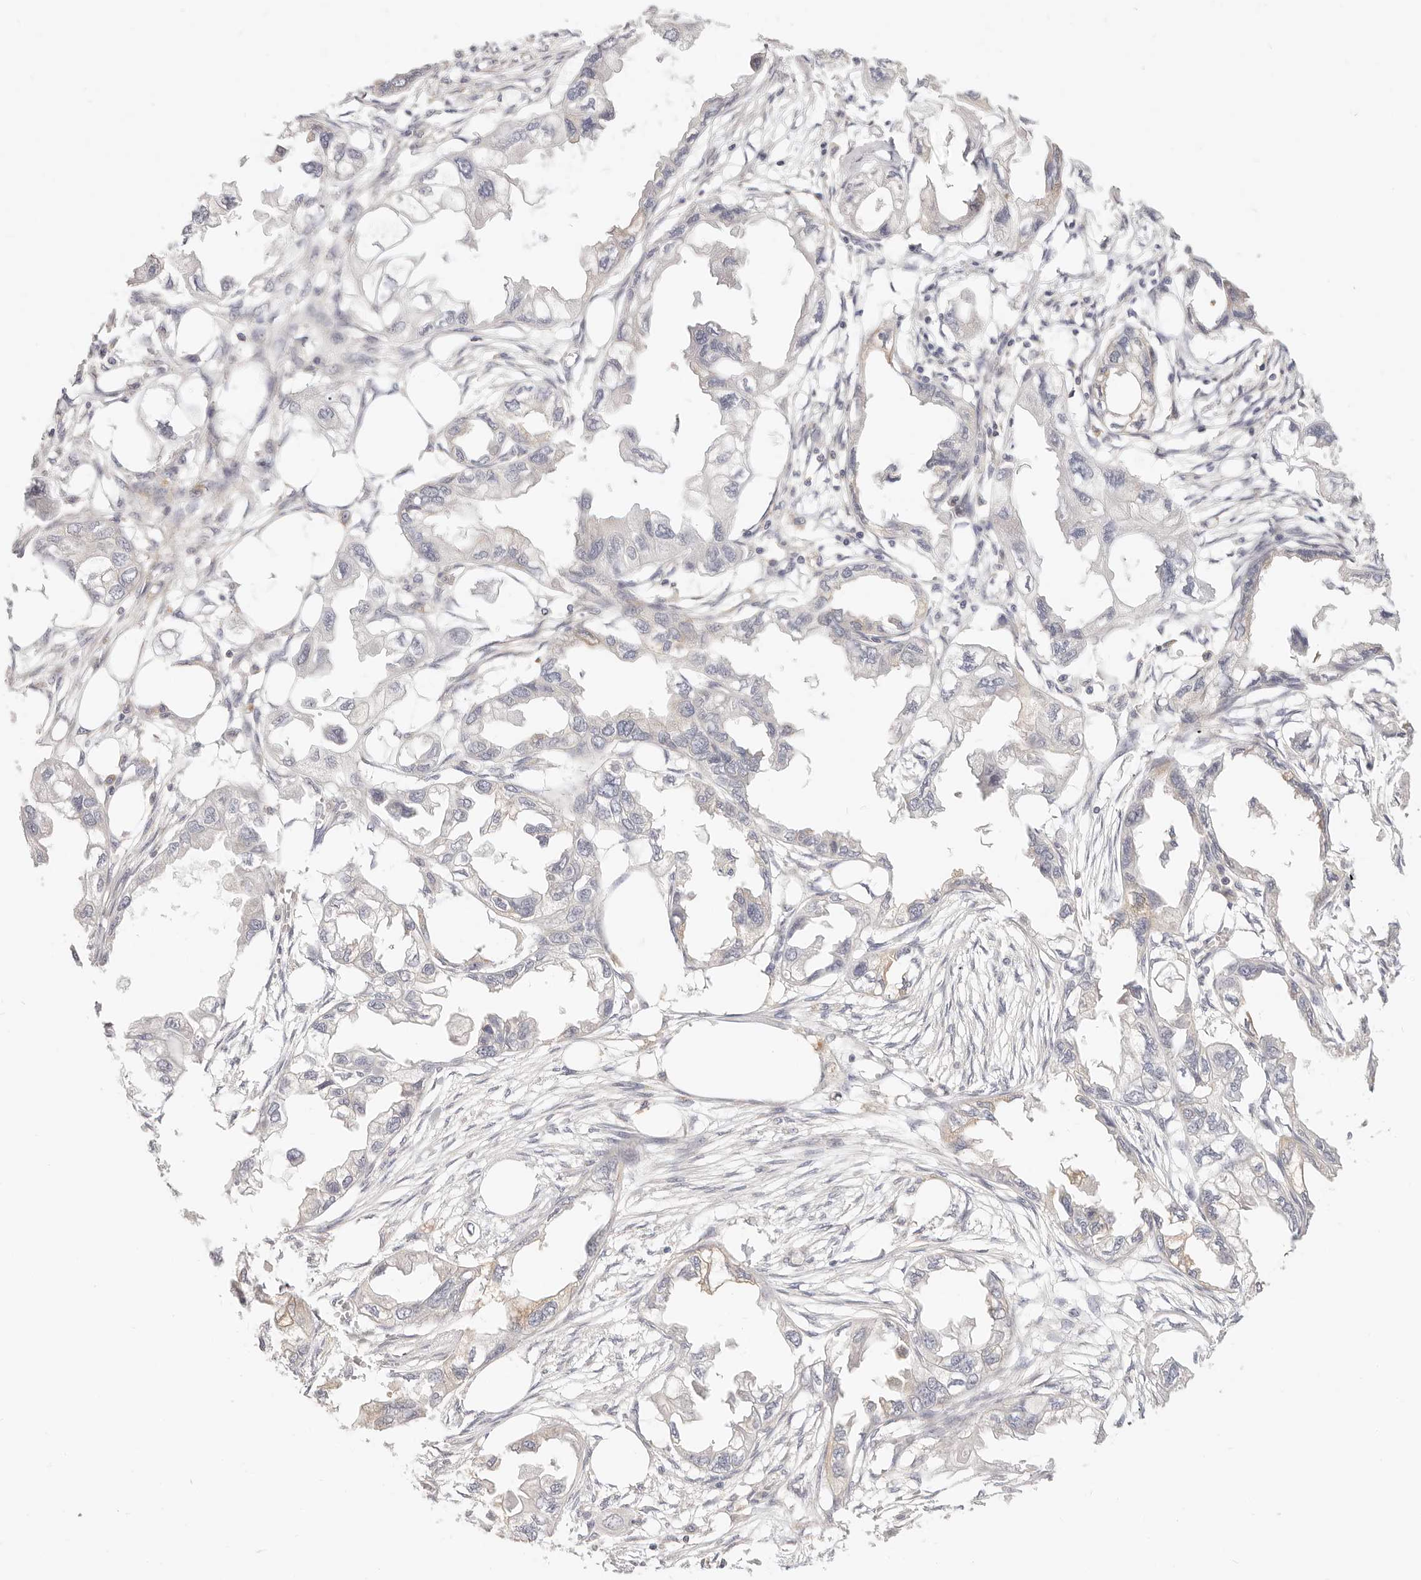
{"staining": {"intensity": "moderate", "quantity": "<25%", "location": "cytoplasmic/membranous"}, "tissue": "endometrial cancer", "cell_type": "Tumor cells", "image_type": "cancer", "snomed": [{"axis": "morphology", "description": "Adenocarcinoma, NOS"}, {"axis": "morphology", "description": "Adenocarcinoma, metastatic, NOS"}, {"axis": "topography", "description": "Adipose tissue"}, {"axis": "topography", "description": "Endometrium"}], "caption": "Moderate cytoplasmic/membranous protein expression is seen in about <25% of tumor cells in endometrial cancer (adenocarcinoma).", "gene": "DTNBP1", "patient": {"sex": "female", "age": 67}}